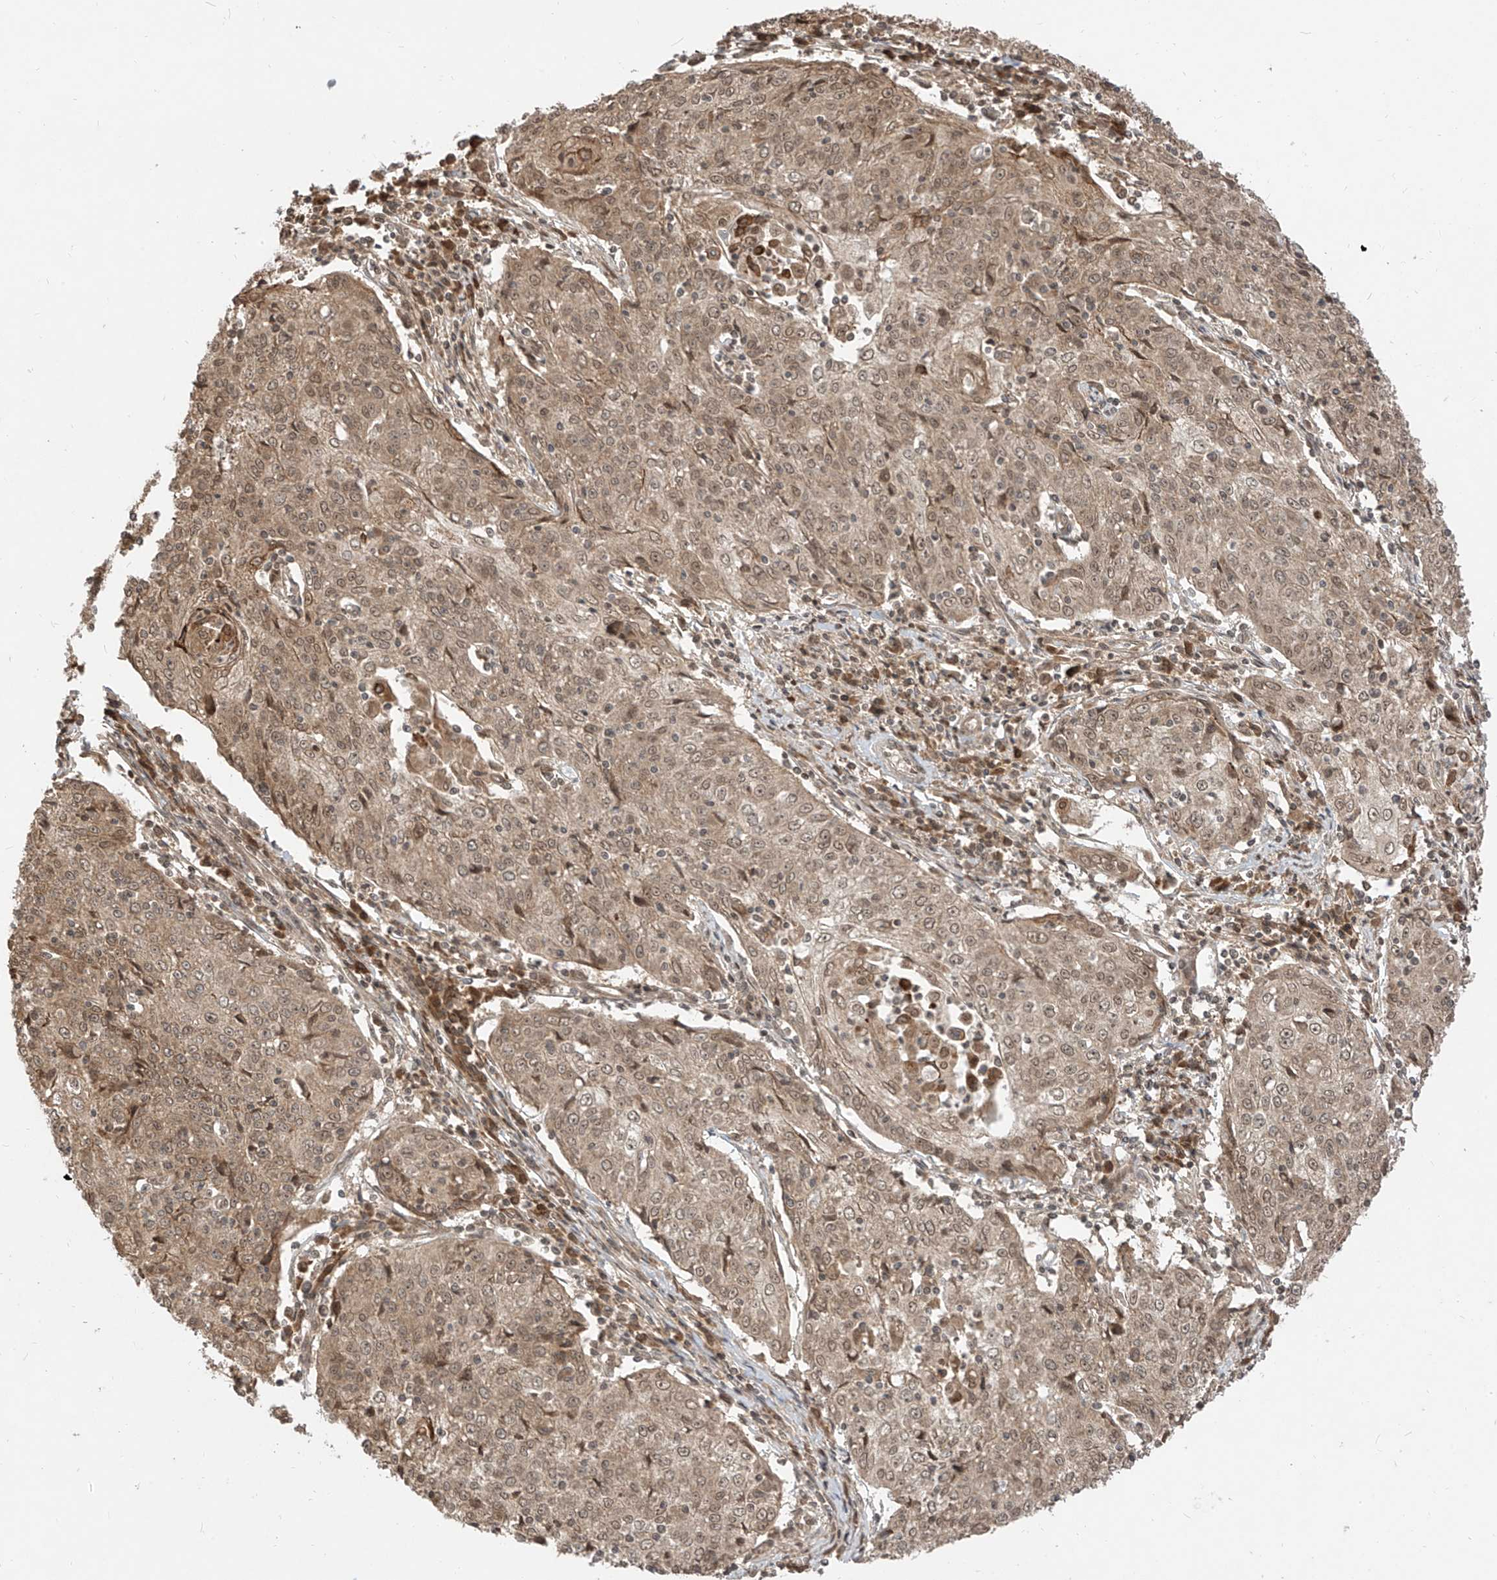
{"staining": {"intensity": "moderate", "quantity": ">75%", "location": "cytoplasmic/membranous,nuclear"}, "tissue": "cervical cancer", "cell_type": "Tumor cells", "image_type": "cancer", "snomed": [{"axis": "morphology", "description": "Squamous cell carcinoma, NOS"}, {"axis": "topography", "description": "Cervix"}], "caption": "Immunohistochemical staining of cervical cancer exhibits medium levels of moderate cytoplasmic/membranous and nuclear protein staining in approximately >75% of tumor cells. (Stains: DAB in brown, nuclei in blue, Microscopy: brightfield microscopy at high magnification).", "gene": "LCOR", "patient": {"sex": "female", "age": 48}}